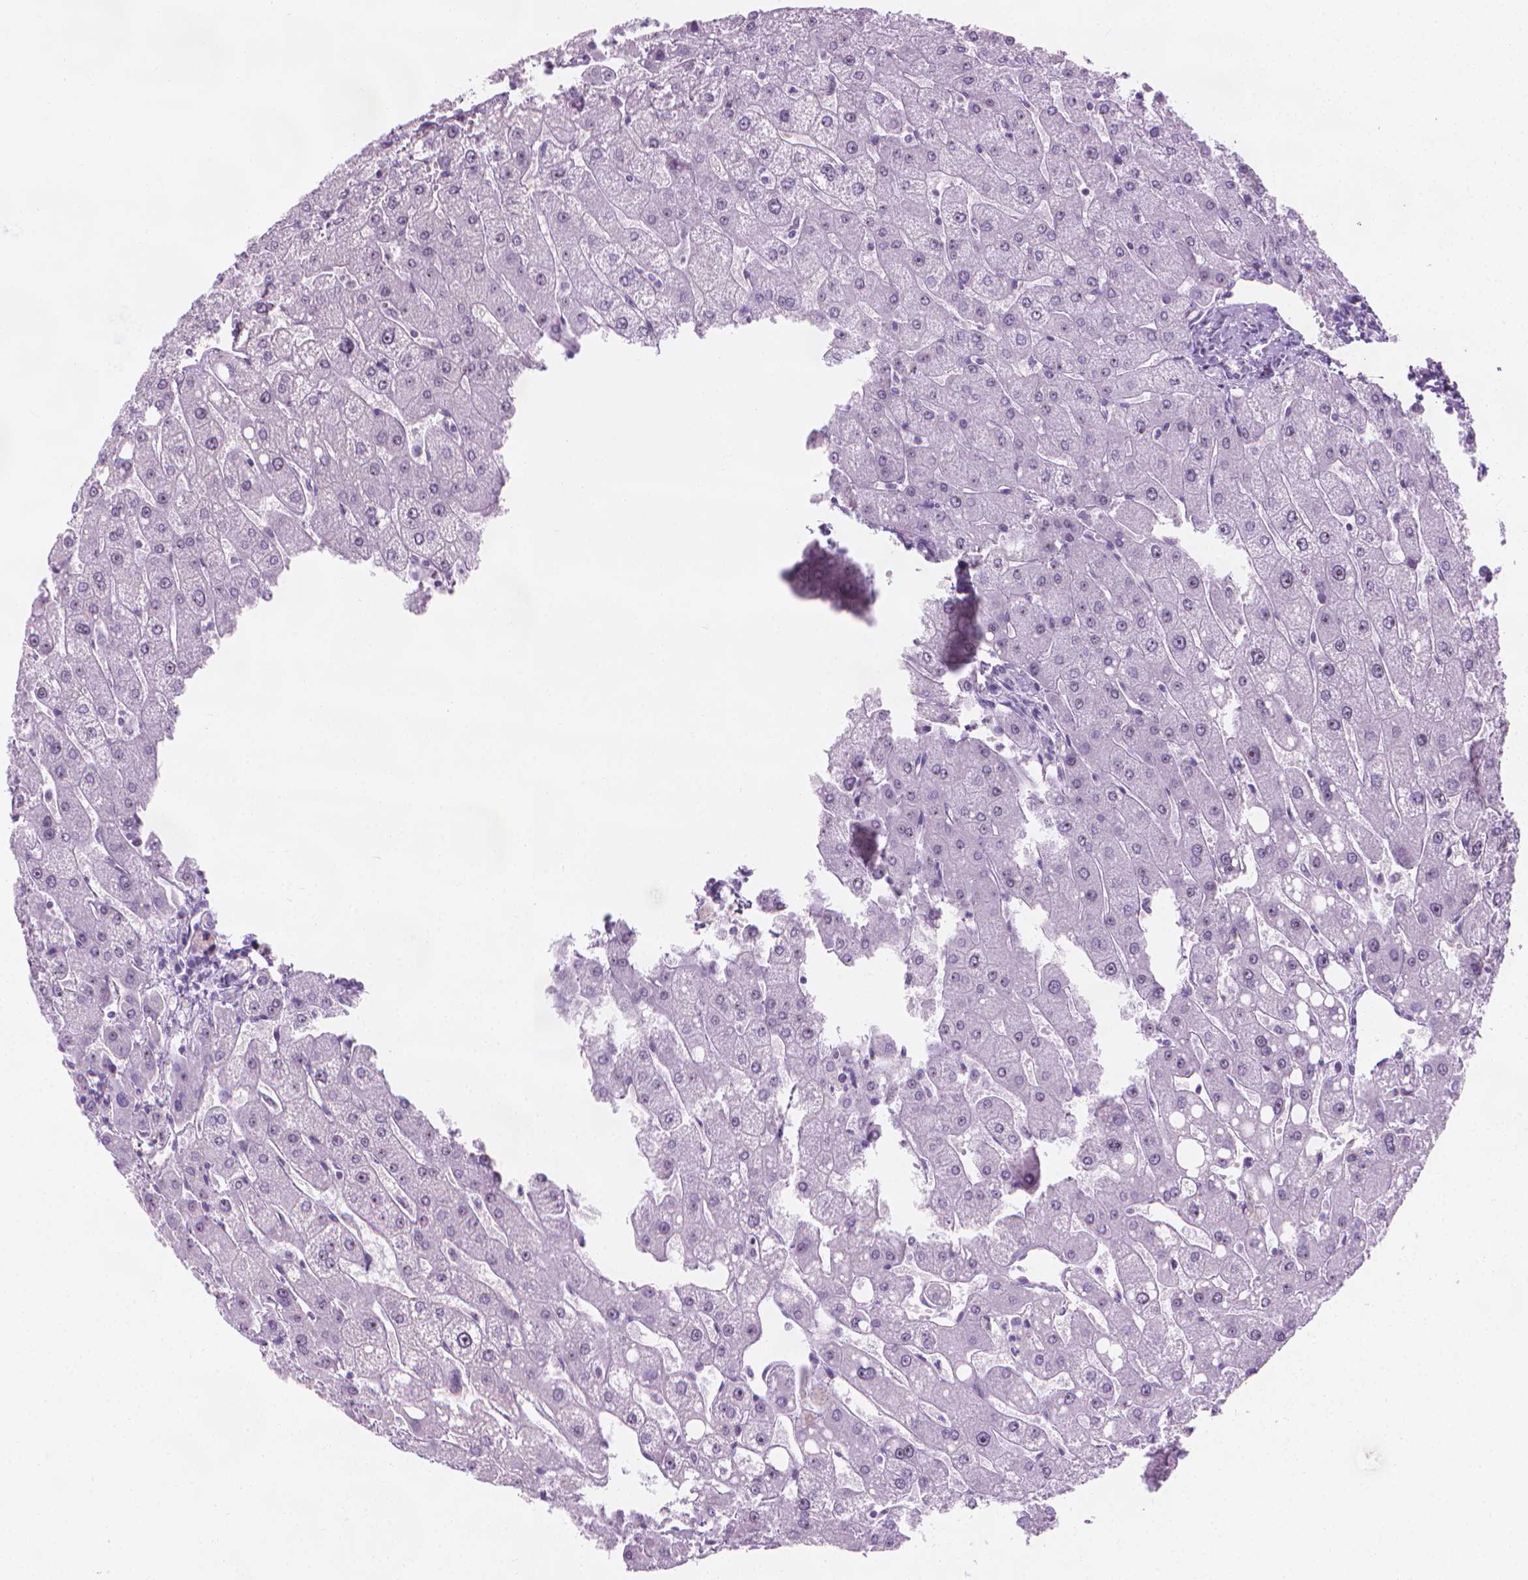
{"staining": {"intensity": "negative", "quantity": "none", "location": "none"}, "tissue": "liver", "cell_type": "Cholangiocytes", "image_type": "normal", "snomed": [{"axis": "morphology", "description": "Normal tissue, NOS"}, {"axis": "topography", "description": "Liver"}], "caption": "Human liver stained for a protein using immunohistochemistry (IHC) shows no positivity in cholangiocytes.", "gene": "NOL7", "patient": {"sex": "male", "age": 67}}